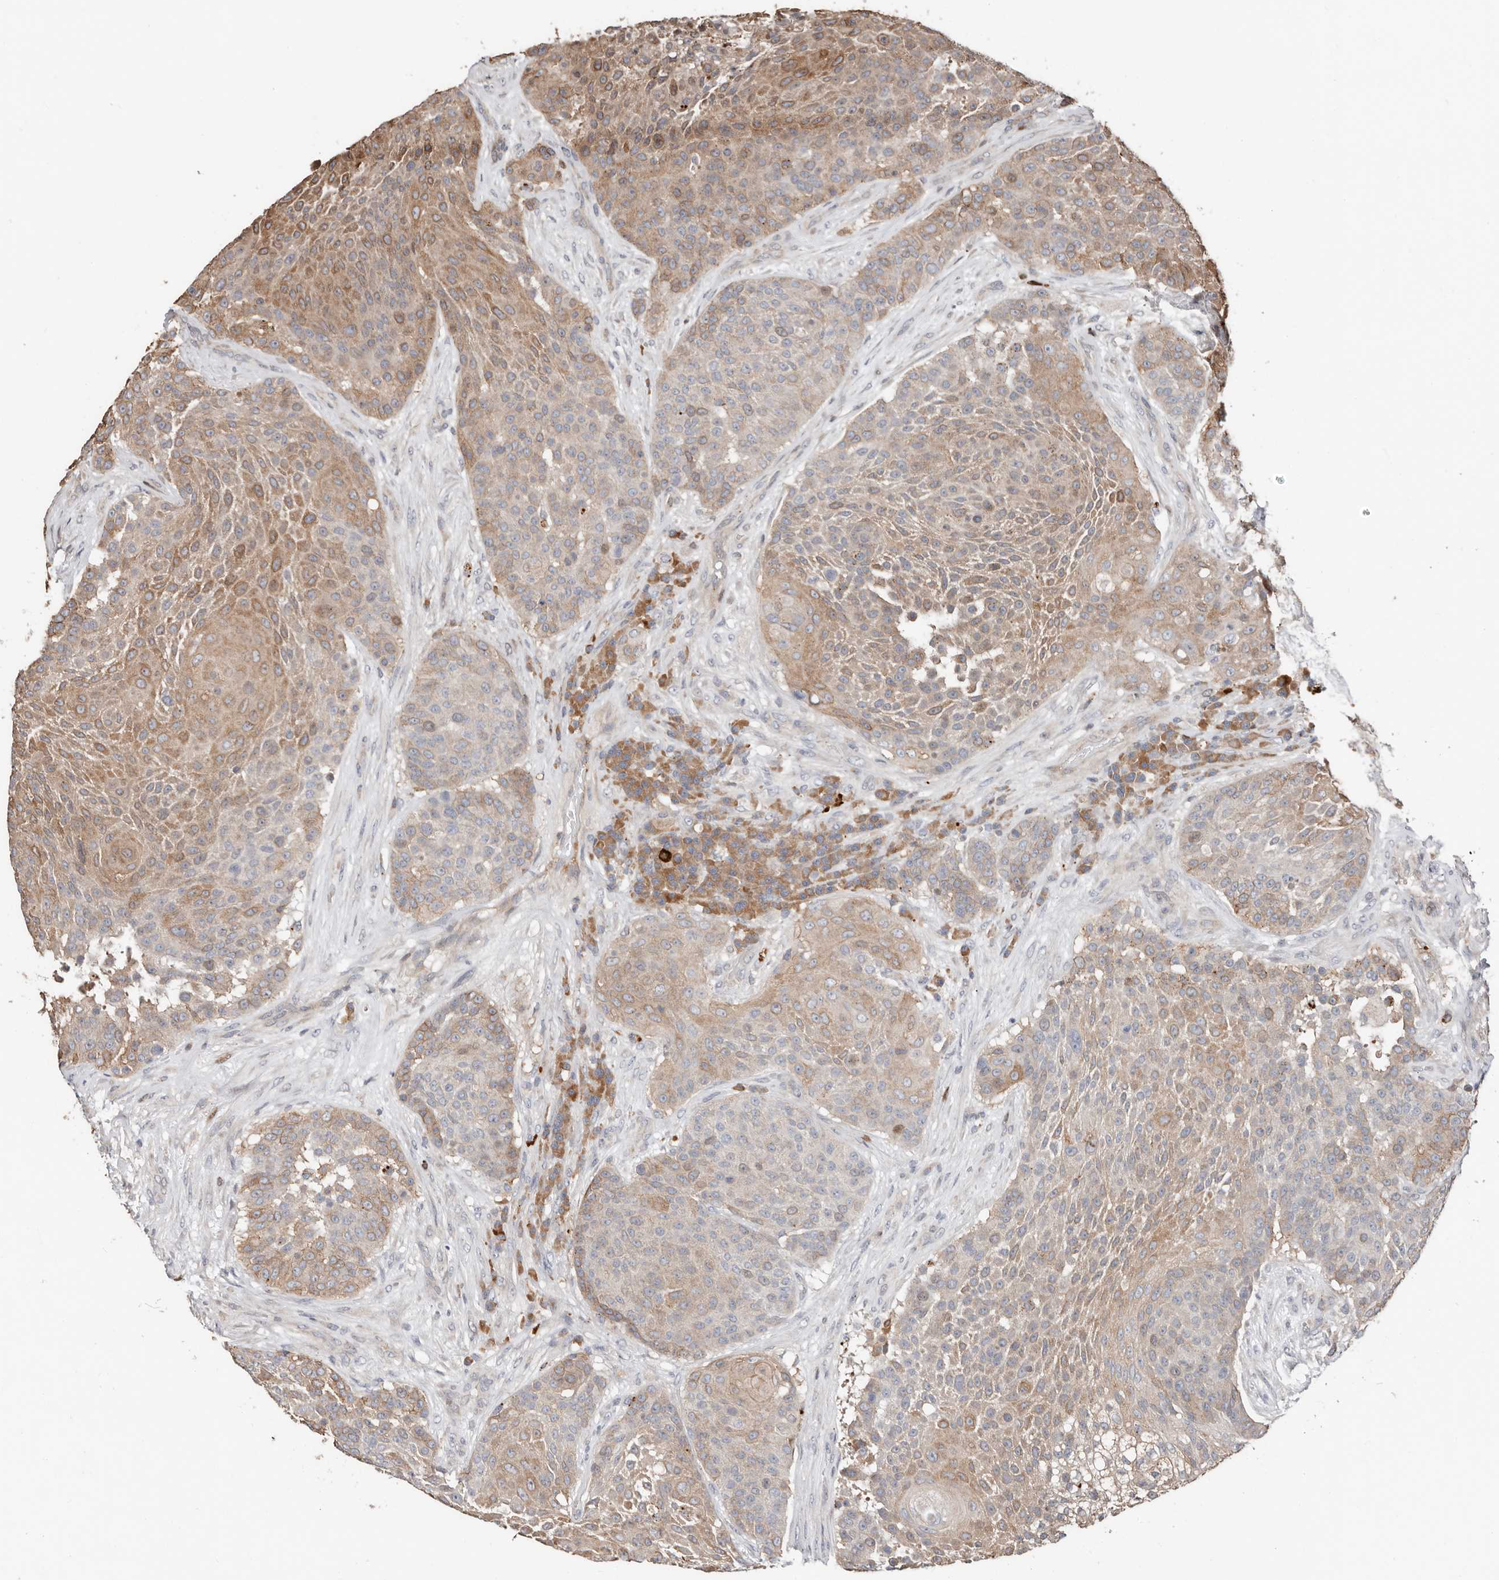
{"staining": {"intensity": "moderate", "quantity": "25%-75%", "location": "cytoplasmic/membranous"}, "tissue": "urothelial cancer", "cell_type": "Tumor cells", "image_type": "cancer", "snomed": [{"axis": "morphology", "description": "Urothelial carcinoma, High grade"}, {"axis": "topography", "description": "Urinary bladder"}], "caption": "Urothelial carcinoma (high-grade) was stained to show a protein in brown. There is medium levels of moderate cytoplasmic/membranous staining in approximately 25%-75% of tumor cells.", "gene": "SMYD4", "patient": {"sex": "female", "age": 63}}